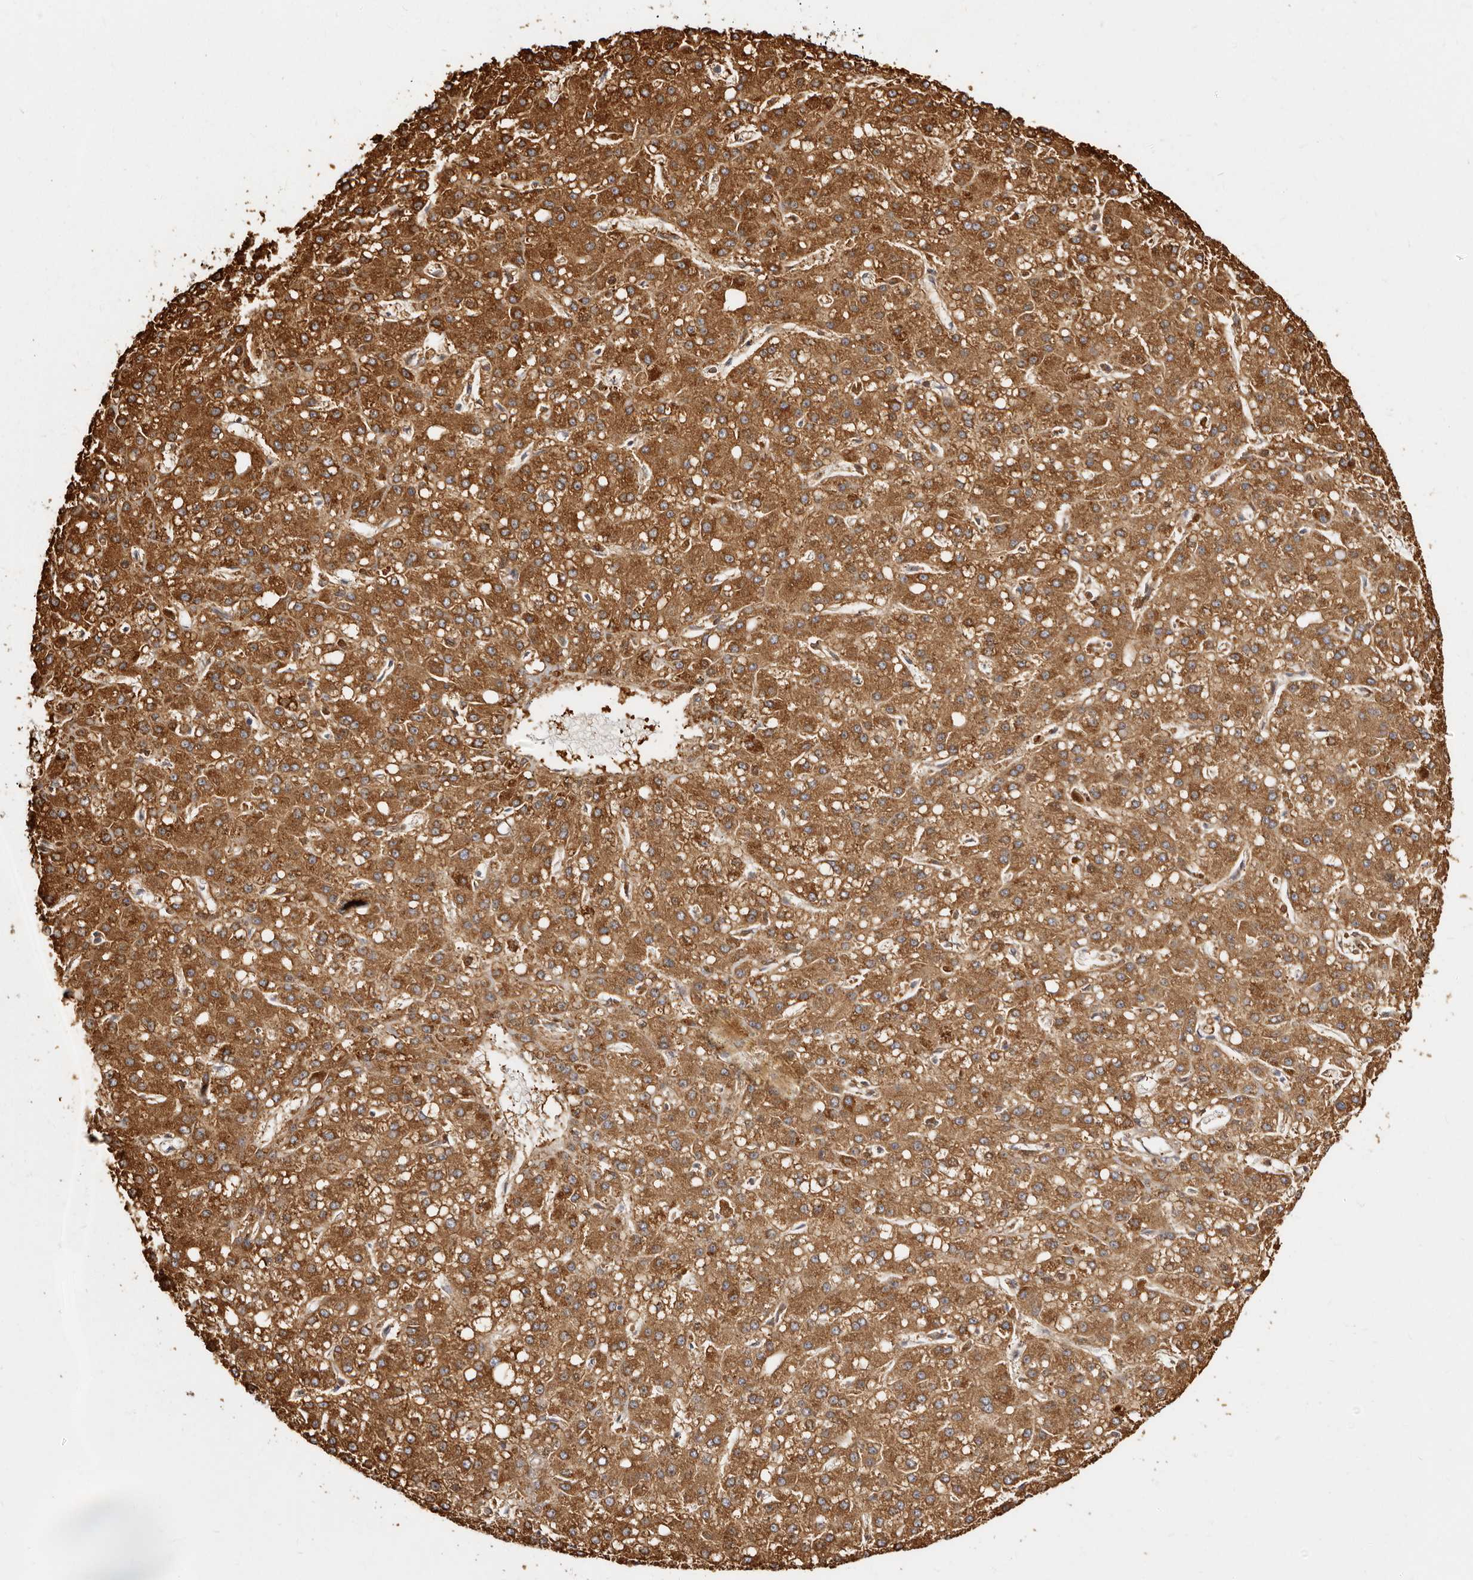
{"staining": {"intensity": "strong", "quantity": ">75%", "location": "cytoplasmic/membranous"}, "tissue": "liver cancer", "cell_type": "Tumor cells", "image_type": "cancer", "snomed": [{"axis": "morphology", "description": "Carcinoma, Hepatocellular, NOS"}, {"axis": "topography", "description": "Liver"}], "caption": "Brown immunohistochemical staining in hepatocellular carcinoma (liver) reveals strong cytoplasmic/membranous expression in approximately >75% of tumor cells.", "gene": "LCORL", "patient": {"sex": "male", "age": 67}}